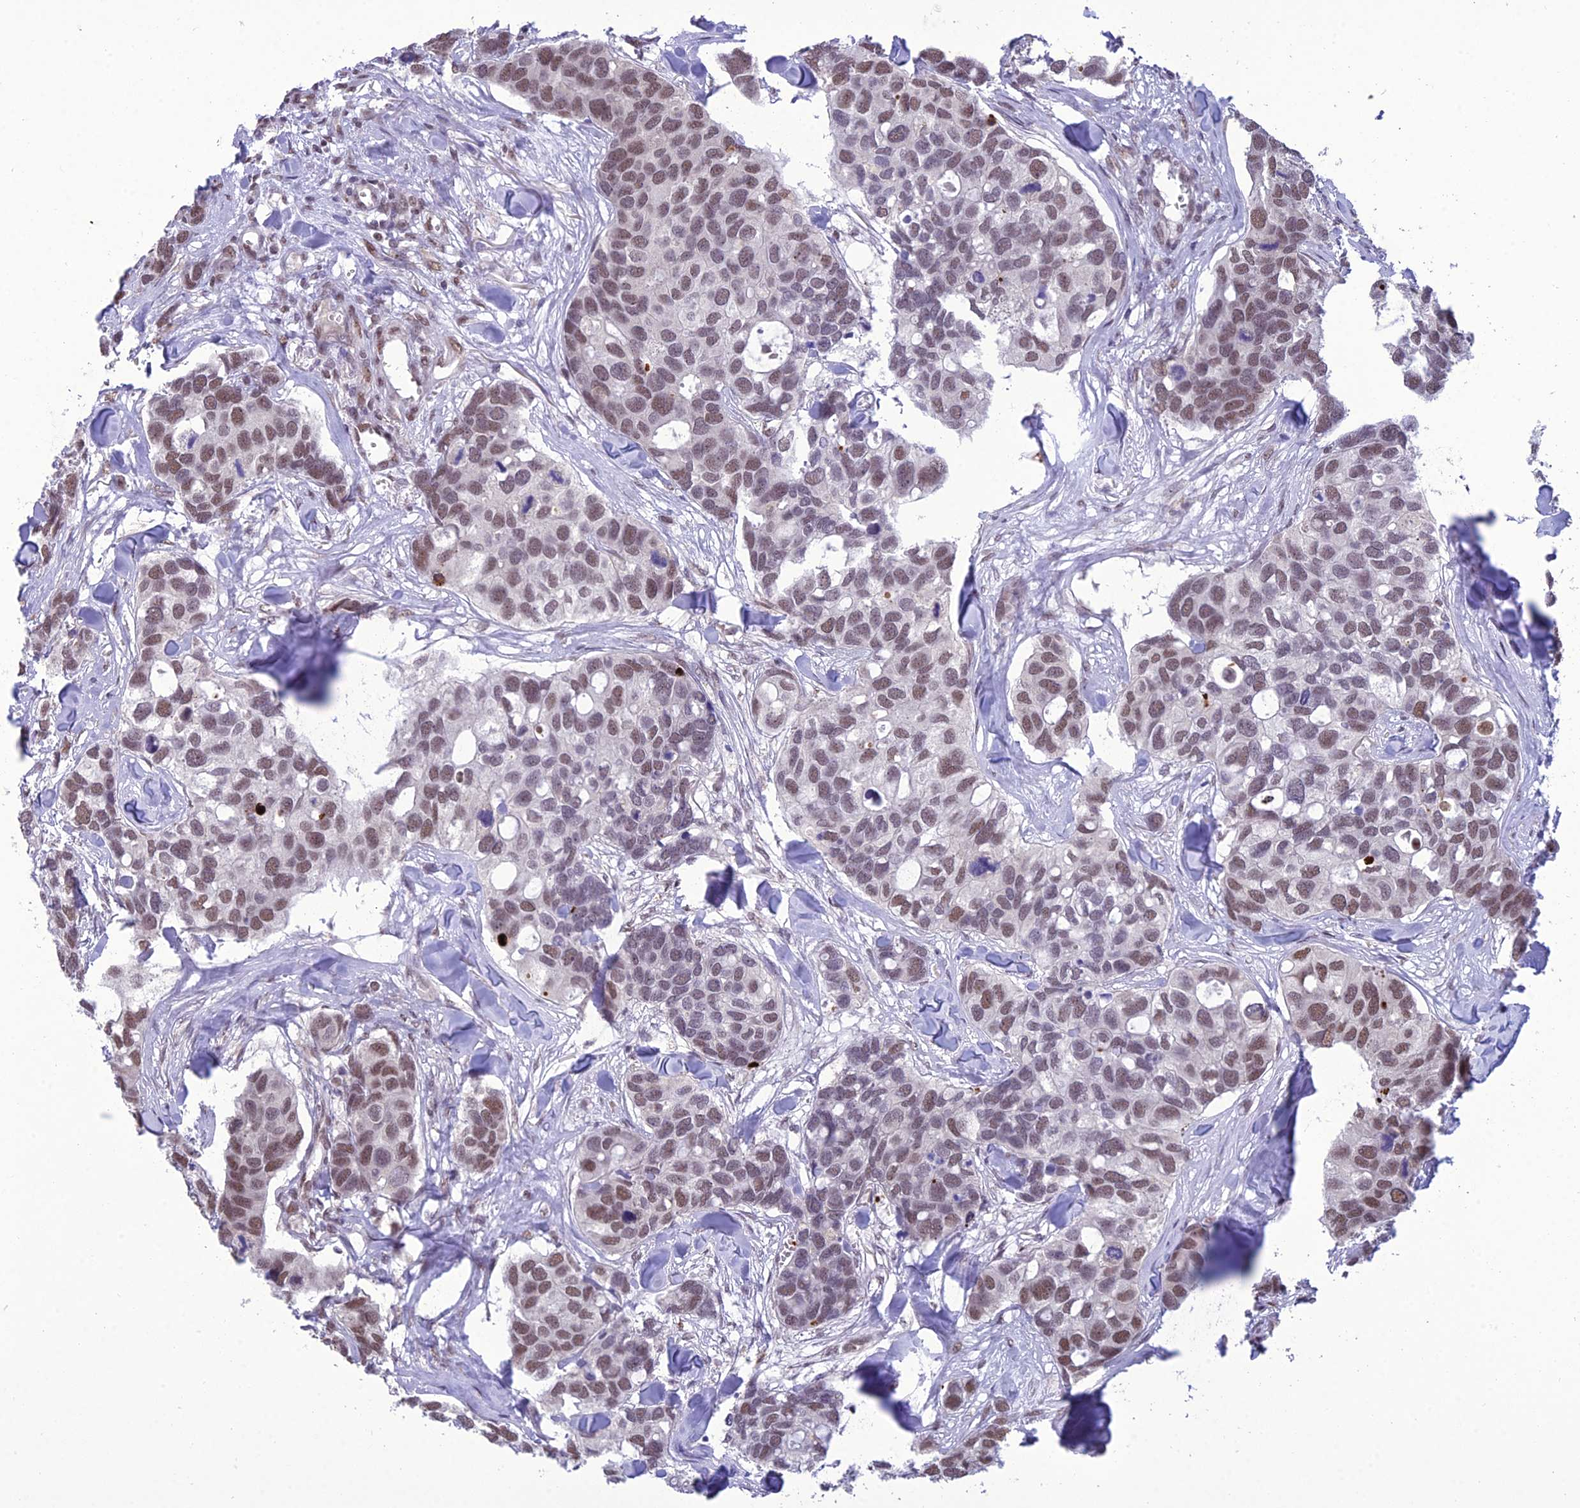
{"staining": {"intensity": "moderate", "quantity": ">75%", "location": "nuclear"}, "tissue": "breast cancer", "cell_type": "Tumor cells", "image_type": "cancer", "snomed": [{"axis": "morphology", "description": "Duct carcinoma"}, {"axis": "topography", "description": "Breast"}], "caption": "Immunohistochemistry photomicrograph of human breast cancer (invasive ductal carcinoma) stained for a protein (brown), which reveals medium levels of moderate nuclear positivity in approximately >75% of tumor cells.", "gene": "RANBP3", "patient": {"sex": "female", "age": 83}}